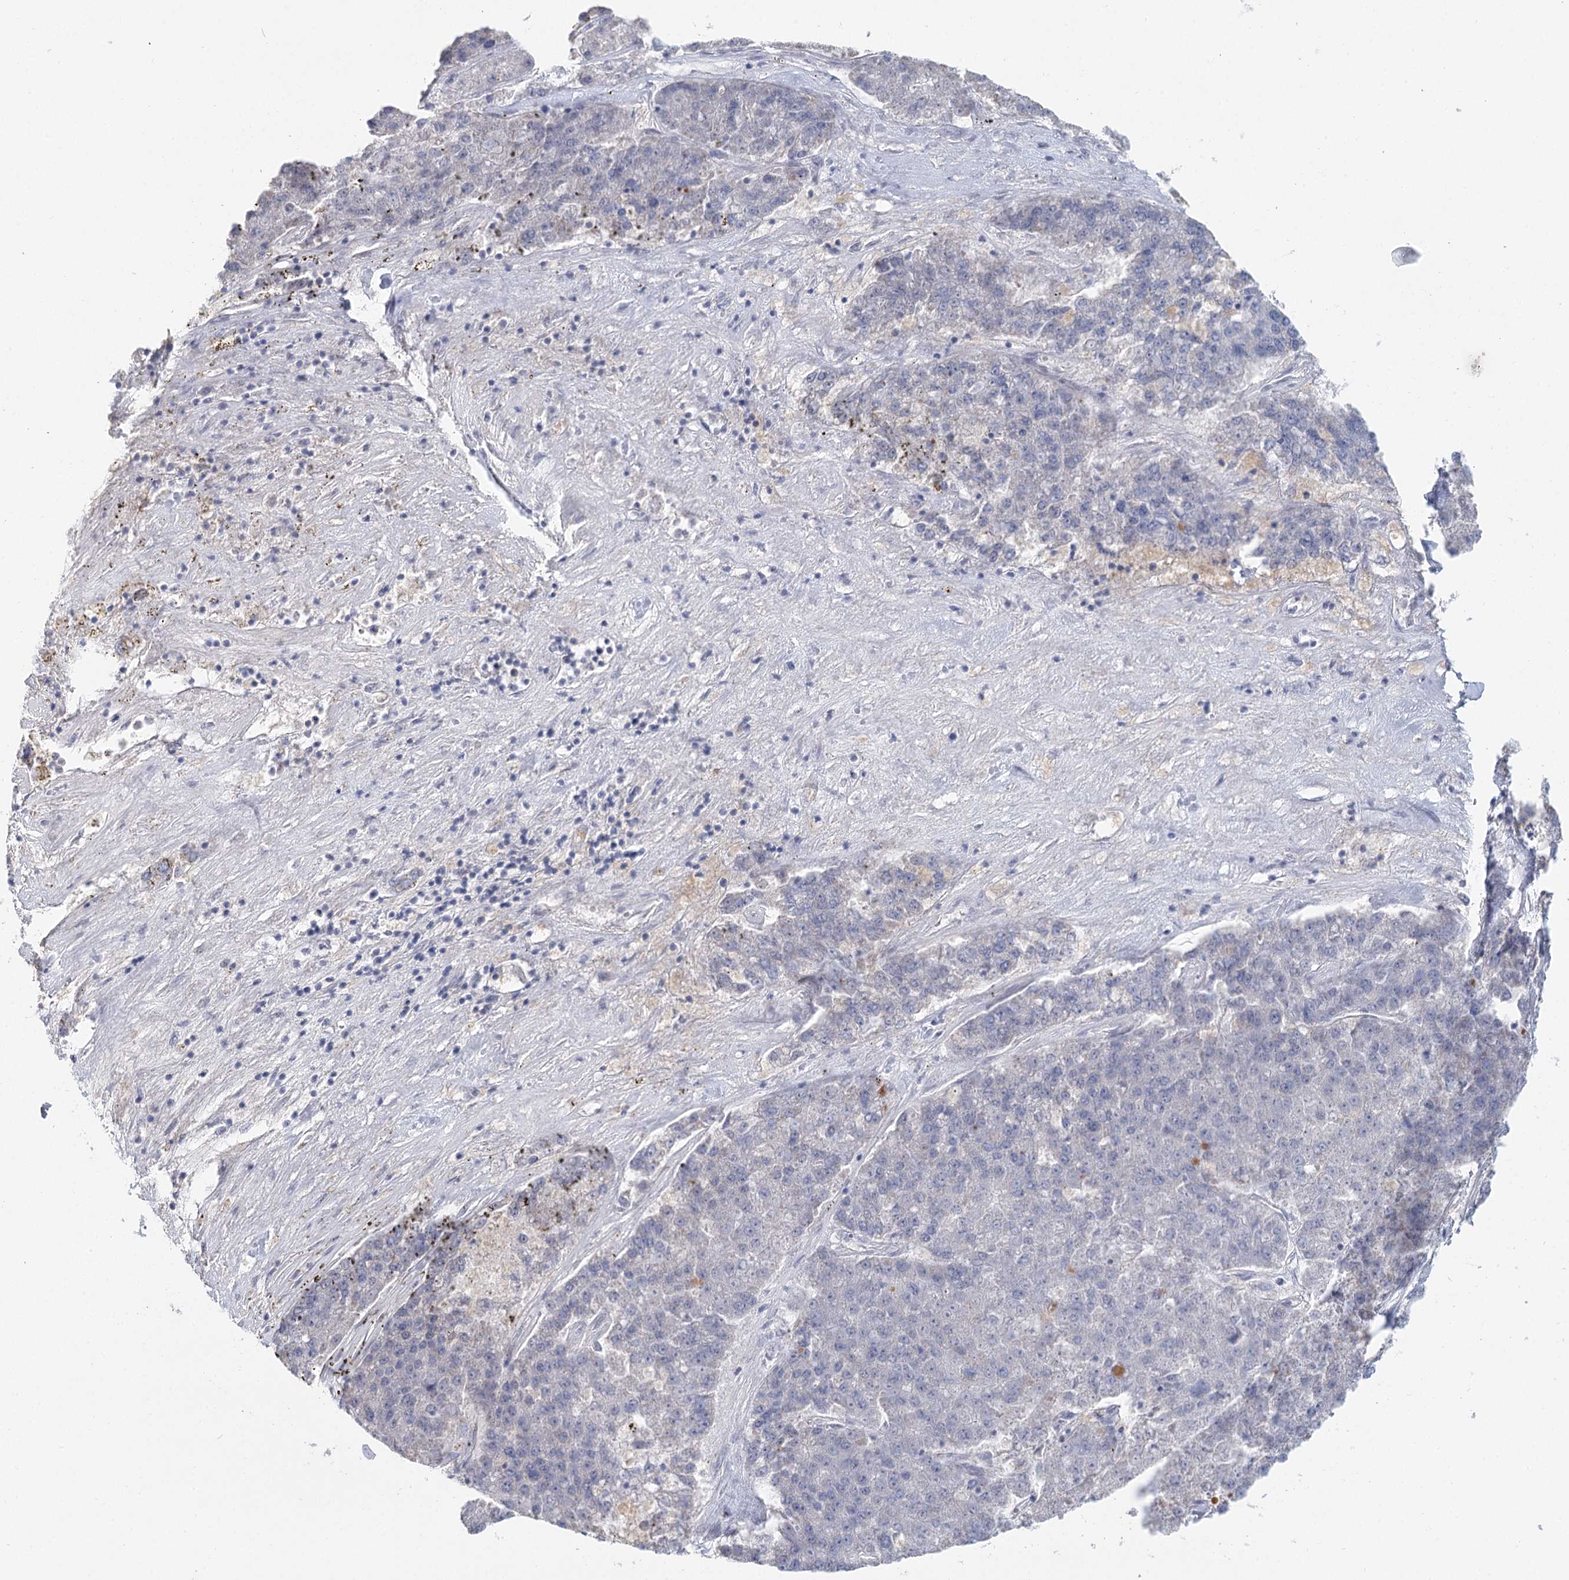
{"staining": {"intensity": "negative", "quantity": "none", "location": "none"}, "tissue": "pancreatic cancer", "cell_type": "Tumor cells", "image_type": "cancer", "snomed": [{"axis": "morphology", "description": "Adenocarcinoma, NOS"}, {"axis": "topography", "description": "Pancreas"}], "caption": "Pancreatic cancer stained for a protein using immunohistochemistry reveals no expression tumor cells.", "gene": "ARHGAP44", "patient": {"sex": "male", "age": 50}}